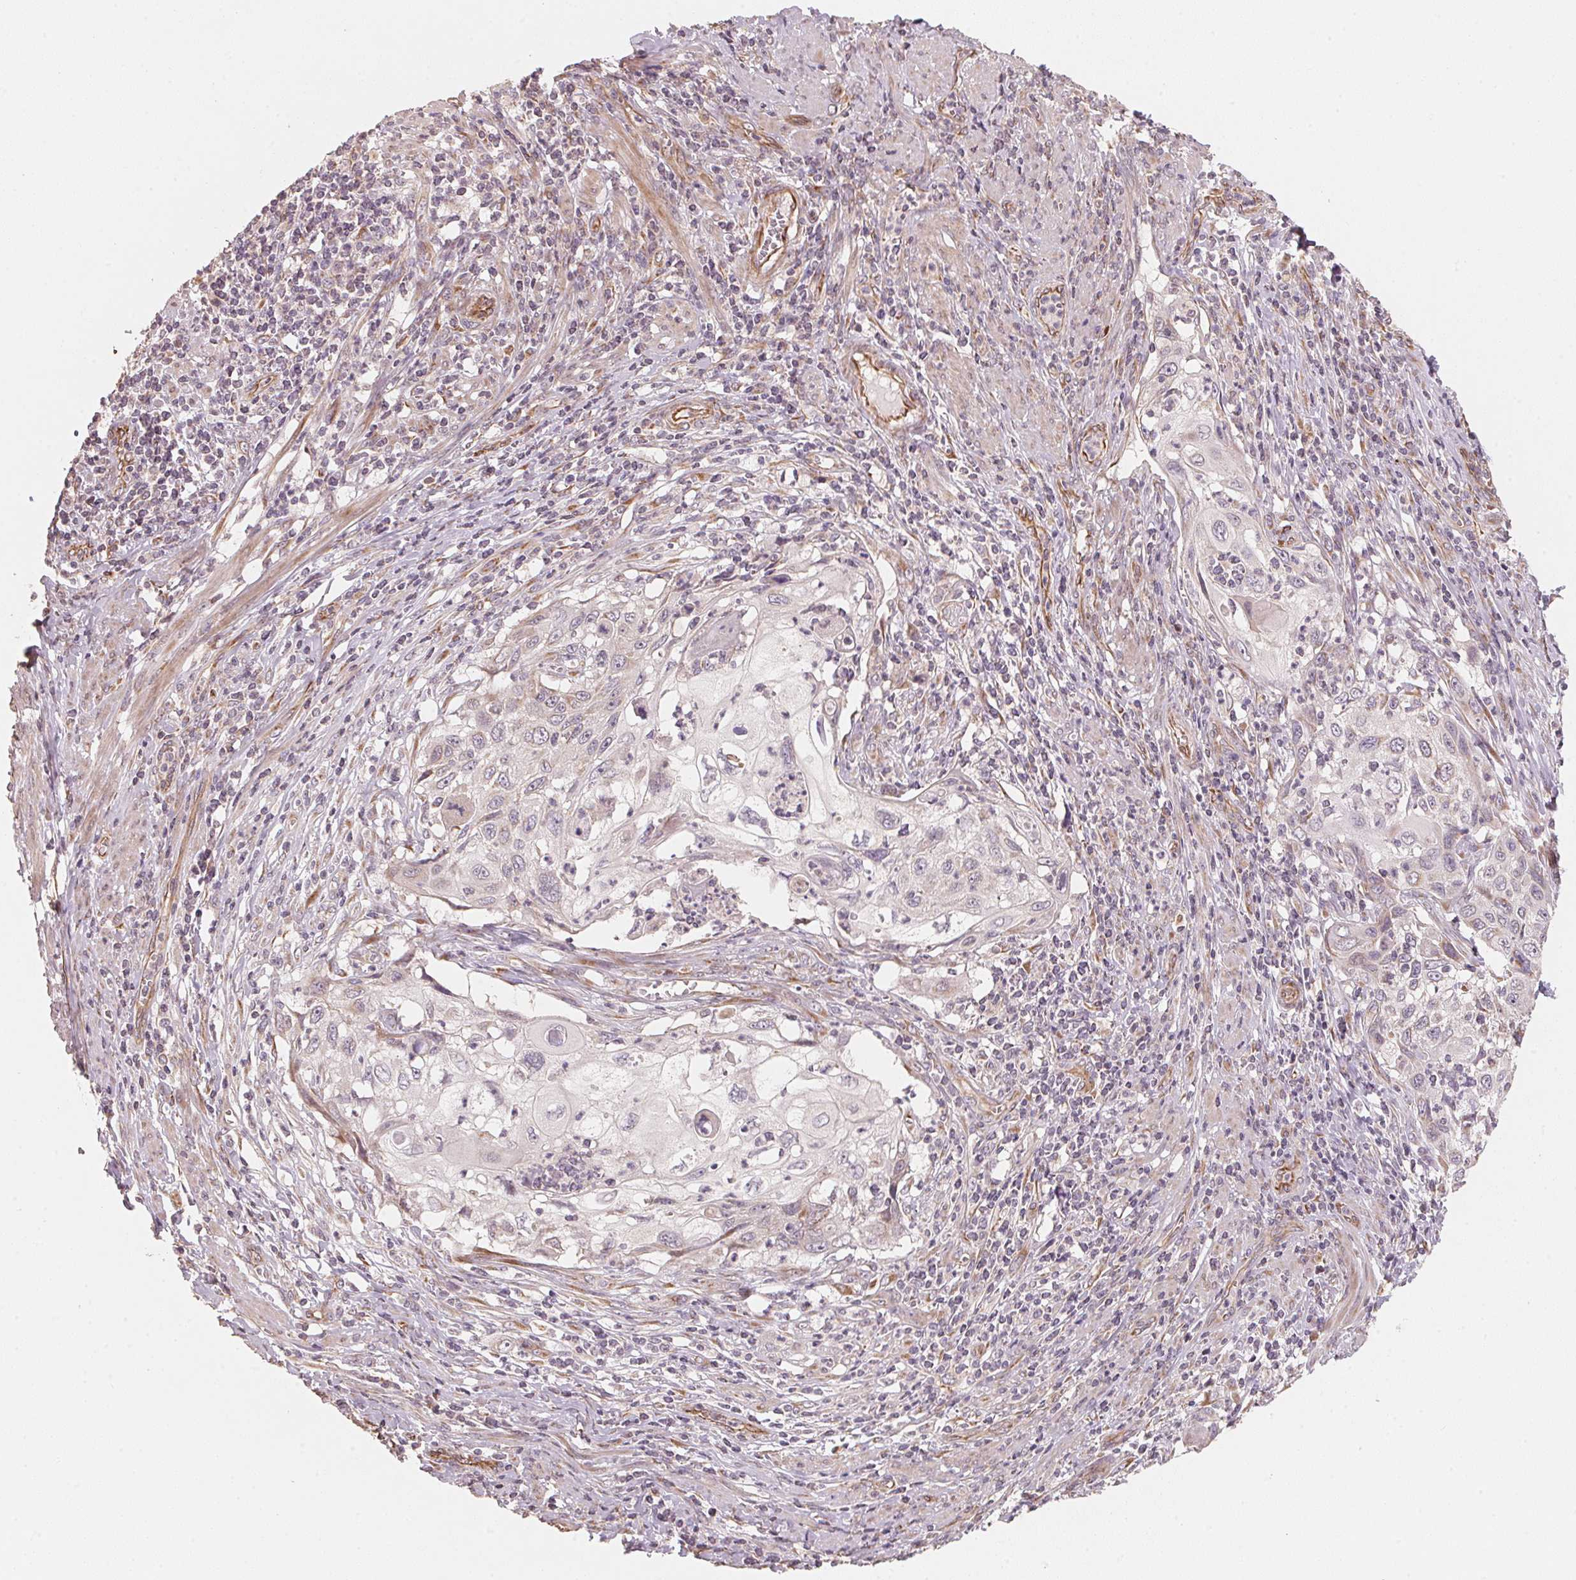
{"staining": {"intensity": "negative", "quantity": "none", "location": "none"}, "tissue": "cervical cancer", "cell_type": "Tumor cells", "image_type": "cancer", "snomed": [{"axis": "morphology", "description": "Squamous cell carcinoma, NOS"}, {"axis": "topography", "description": "Cervix"}], "caption": "Cervical squamous cell carcinoma was stained to show a protein in brown. There is no significant staining in tumor cells.", "gene": "TSPAN12", "patient": {"sex": "female", "age": 70}}